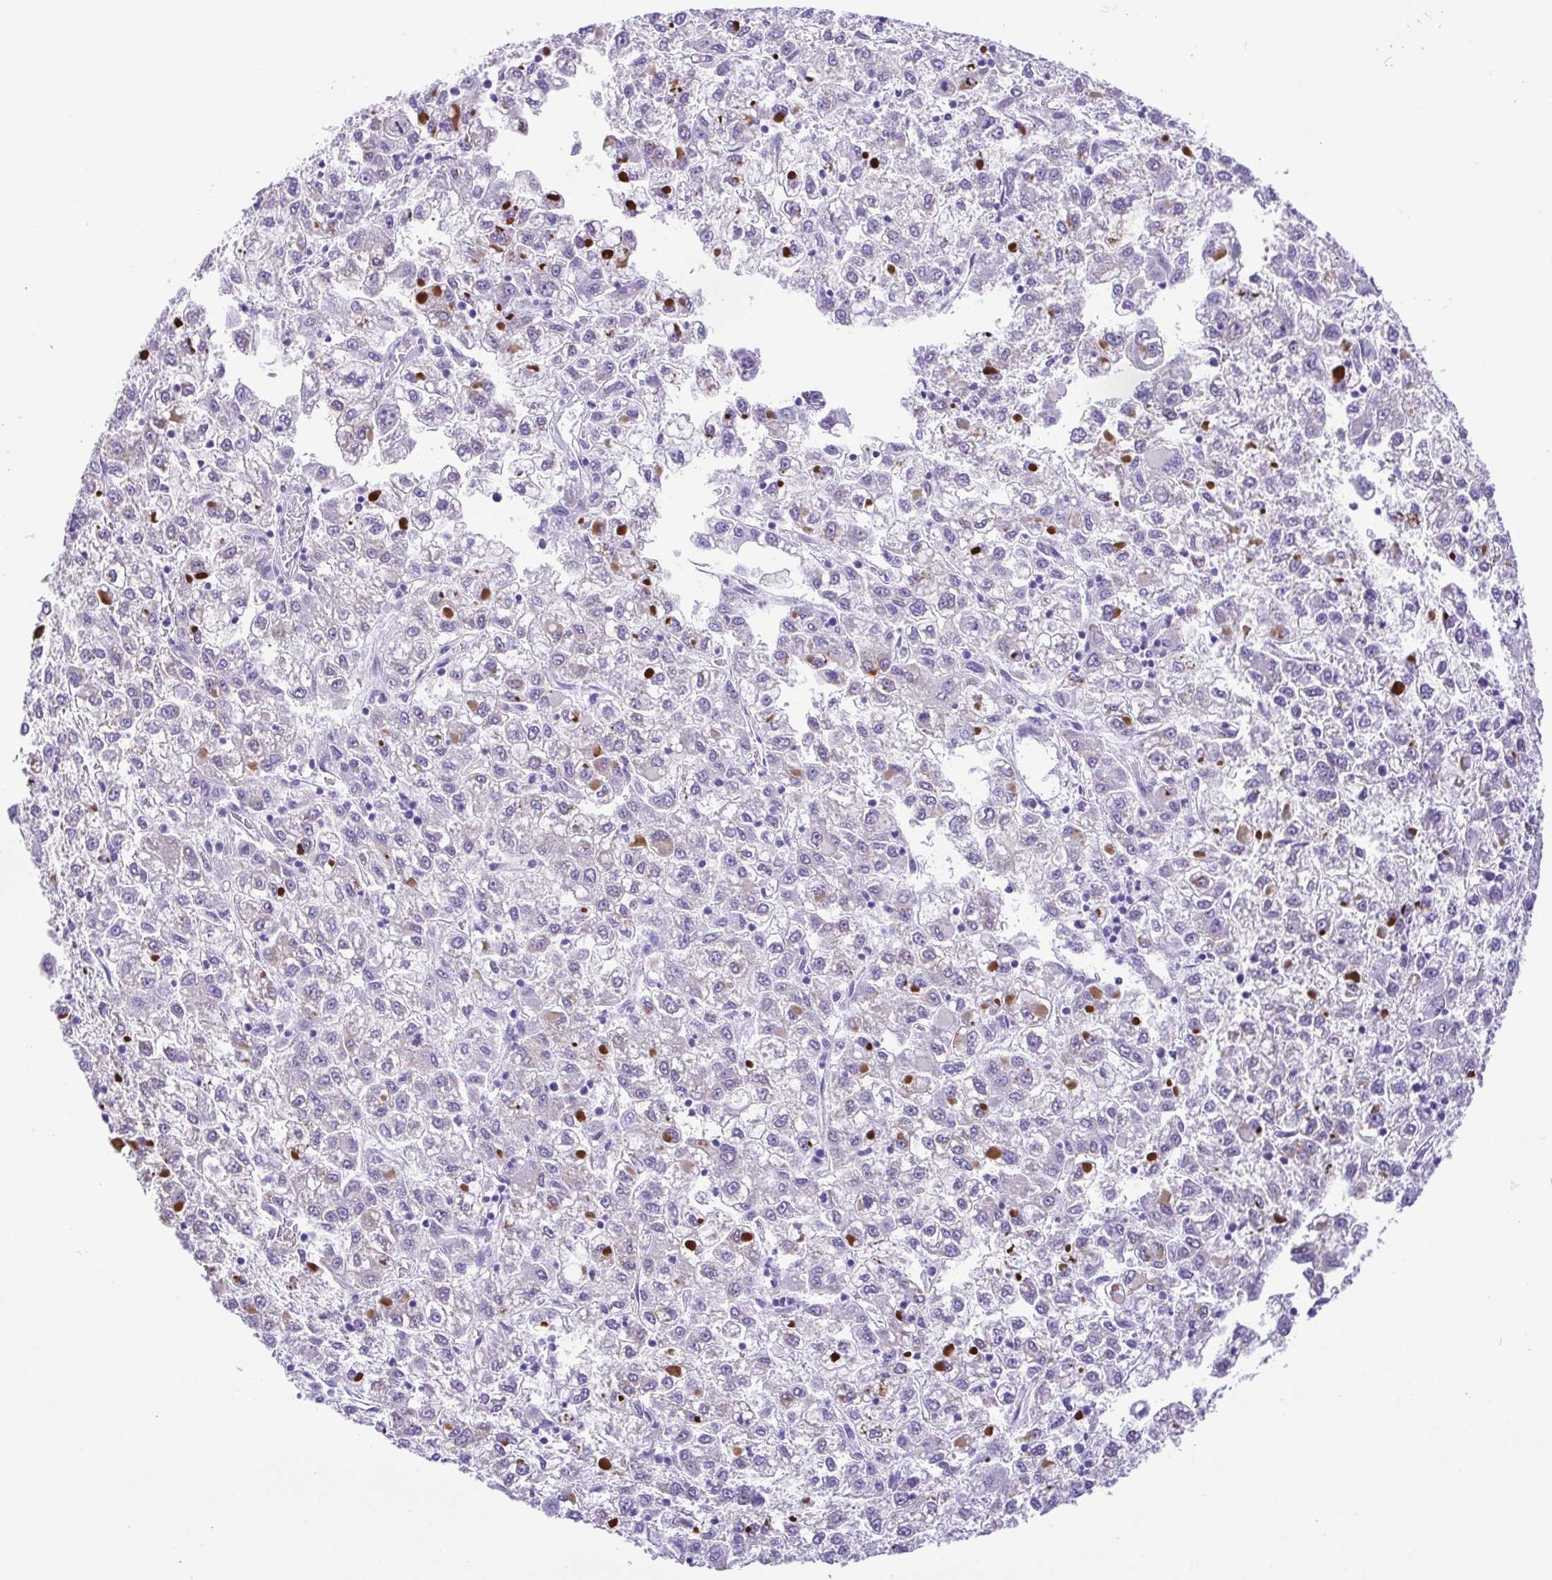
{"staining": {"intensity": "negative", "quantity": "none", "location": "none"}, "tissue": "liver cancer", "cell_type": "Tumor cells", "image_type": "cancer", "snomed": [{"axis": "morphology", "description": "Carcinoma, Hepatocellular, NOS"}, {"axis": "topography", "description": "Liver"}], "caption": "Histopathology image shows no protein positivity in tumor cells of liver cancer tissue. (DAB immunohistochemistry (IHC), high magnification).", "gene": "PAK3", "patient": {"sex": "male", "age": 40}}